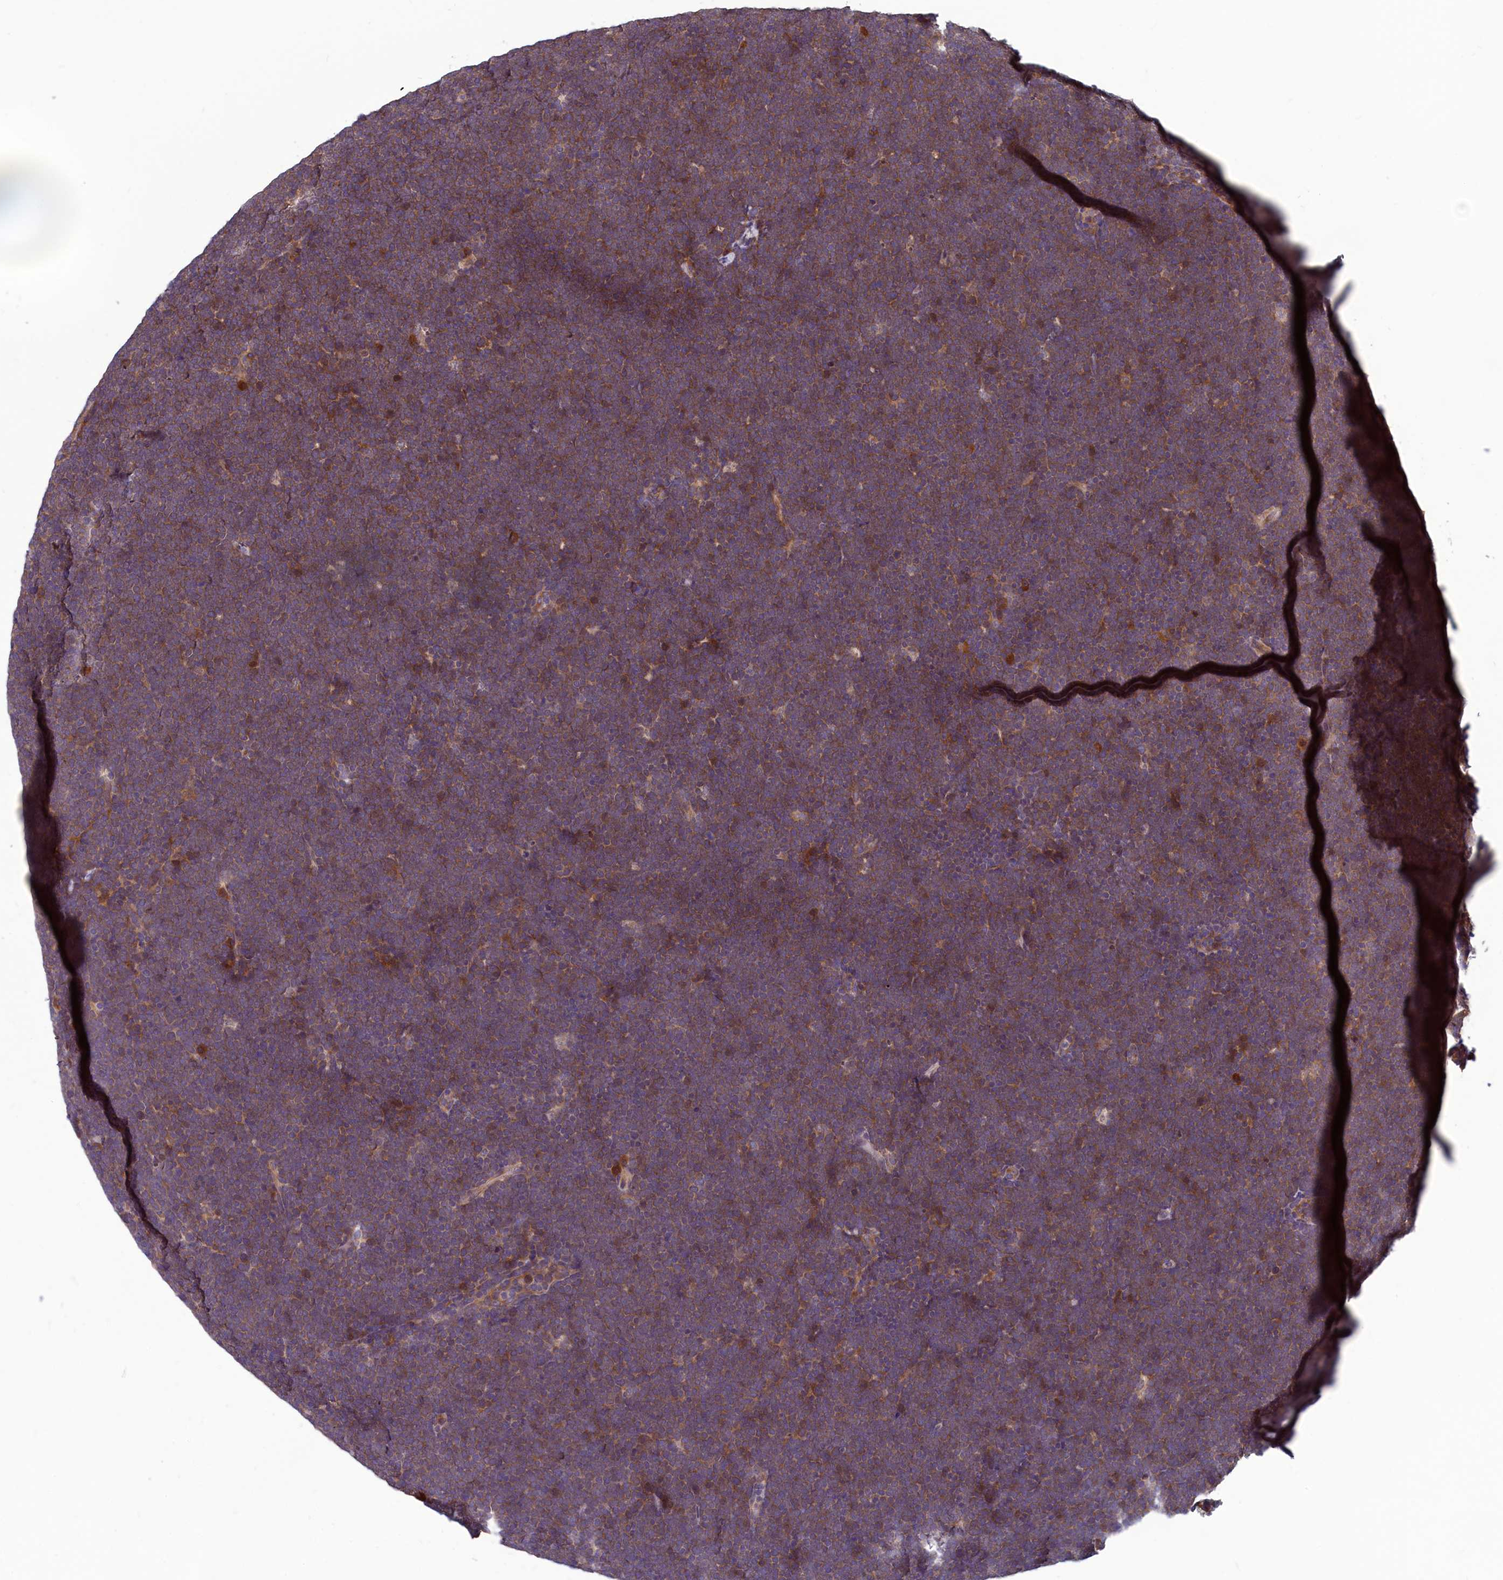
{"staining": {"intensity": "weak", "quantity": "25%-75%", "location": "cytoplasmic/membranous"}, "tissue": "lymphoma", "cell_type": "Tumor cells", "image_type": "cancer", "snomed": [{"axis": "morphology", "description": "Malignant lymphoma, non-Hodgkin's type, High grade"}, {"axis": "topography", "description": "Lymph node"}], "caption": "Human lymphoma stained for a protein (brown) exhibits weak cytoplasmic/membranous positive staining in approximately 25%-75% of tumor cells.", "gene": "CCDC15", "patient": {"sex": "male", "age": 13}}